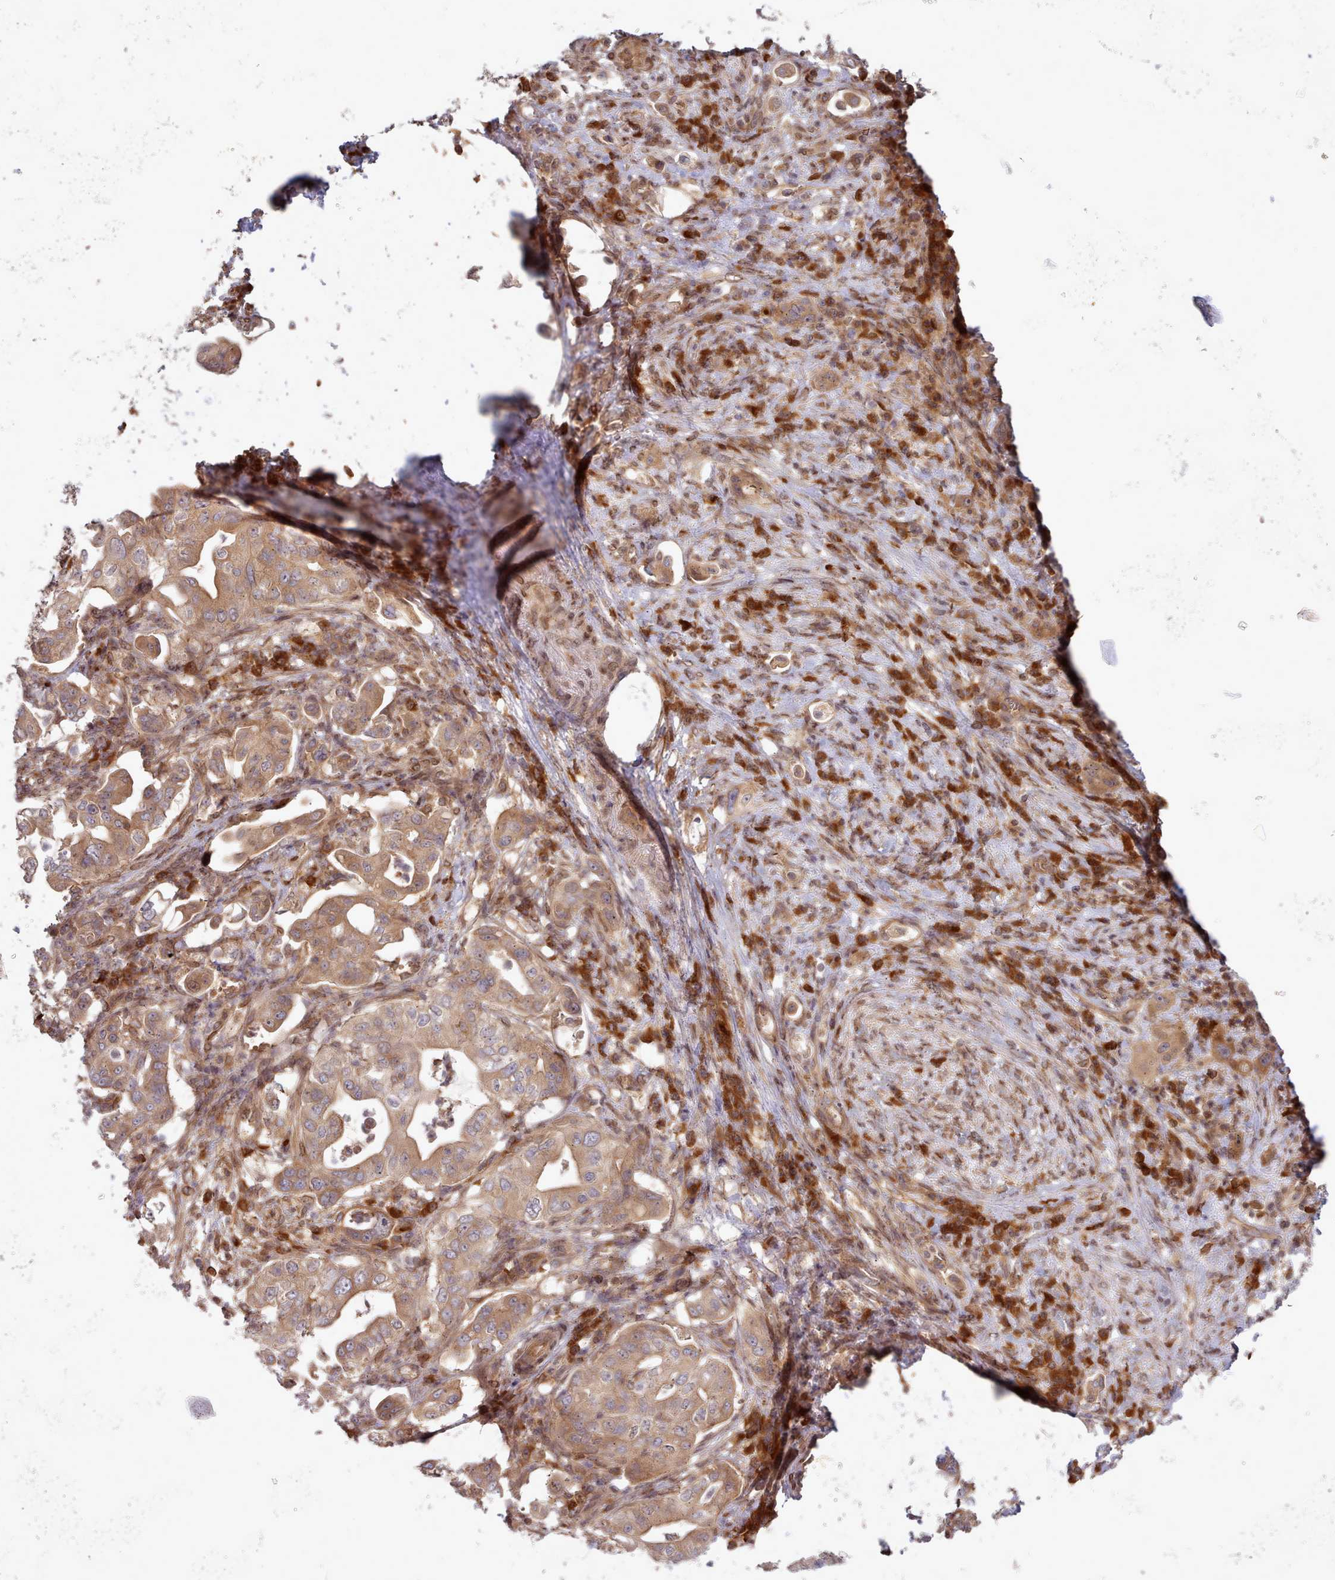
{"staining": {"intensity": "moderate", "quantity": ">75%", "location": "cytoplasmic/membranous"}, "tissue": "pancreatic cancer", "cell_type": "Tumor cells", "image_type": "cancer", "snomed": [{"axis": "morphology", "description": "Normal tissue, NOS"}, {"axis": "morphology", "description": "Adenocarcinoma, NOS"}, {"axis": "topography", "description": "Lymph node"}, {"axis": "topography", "description": "Pancreas"}], "caption": "Pancreatic cancer was stained to show a protein in brown. There is medium levels of moderate cytoplasmic/membranous expression in about >75% of tumor cells.", "gene": "UBE2G1", "patient": {"sex": "female", "age": 67}}